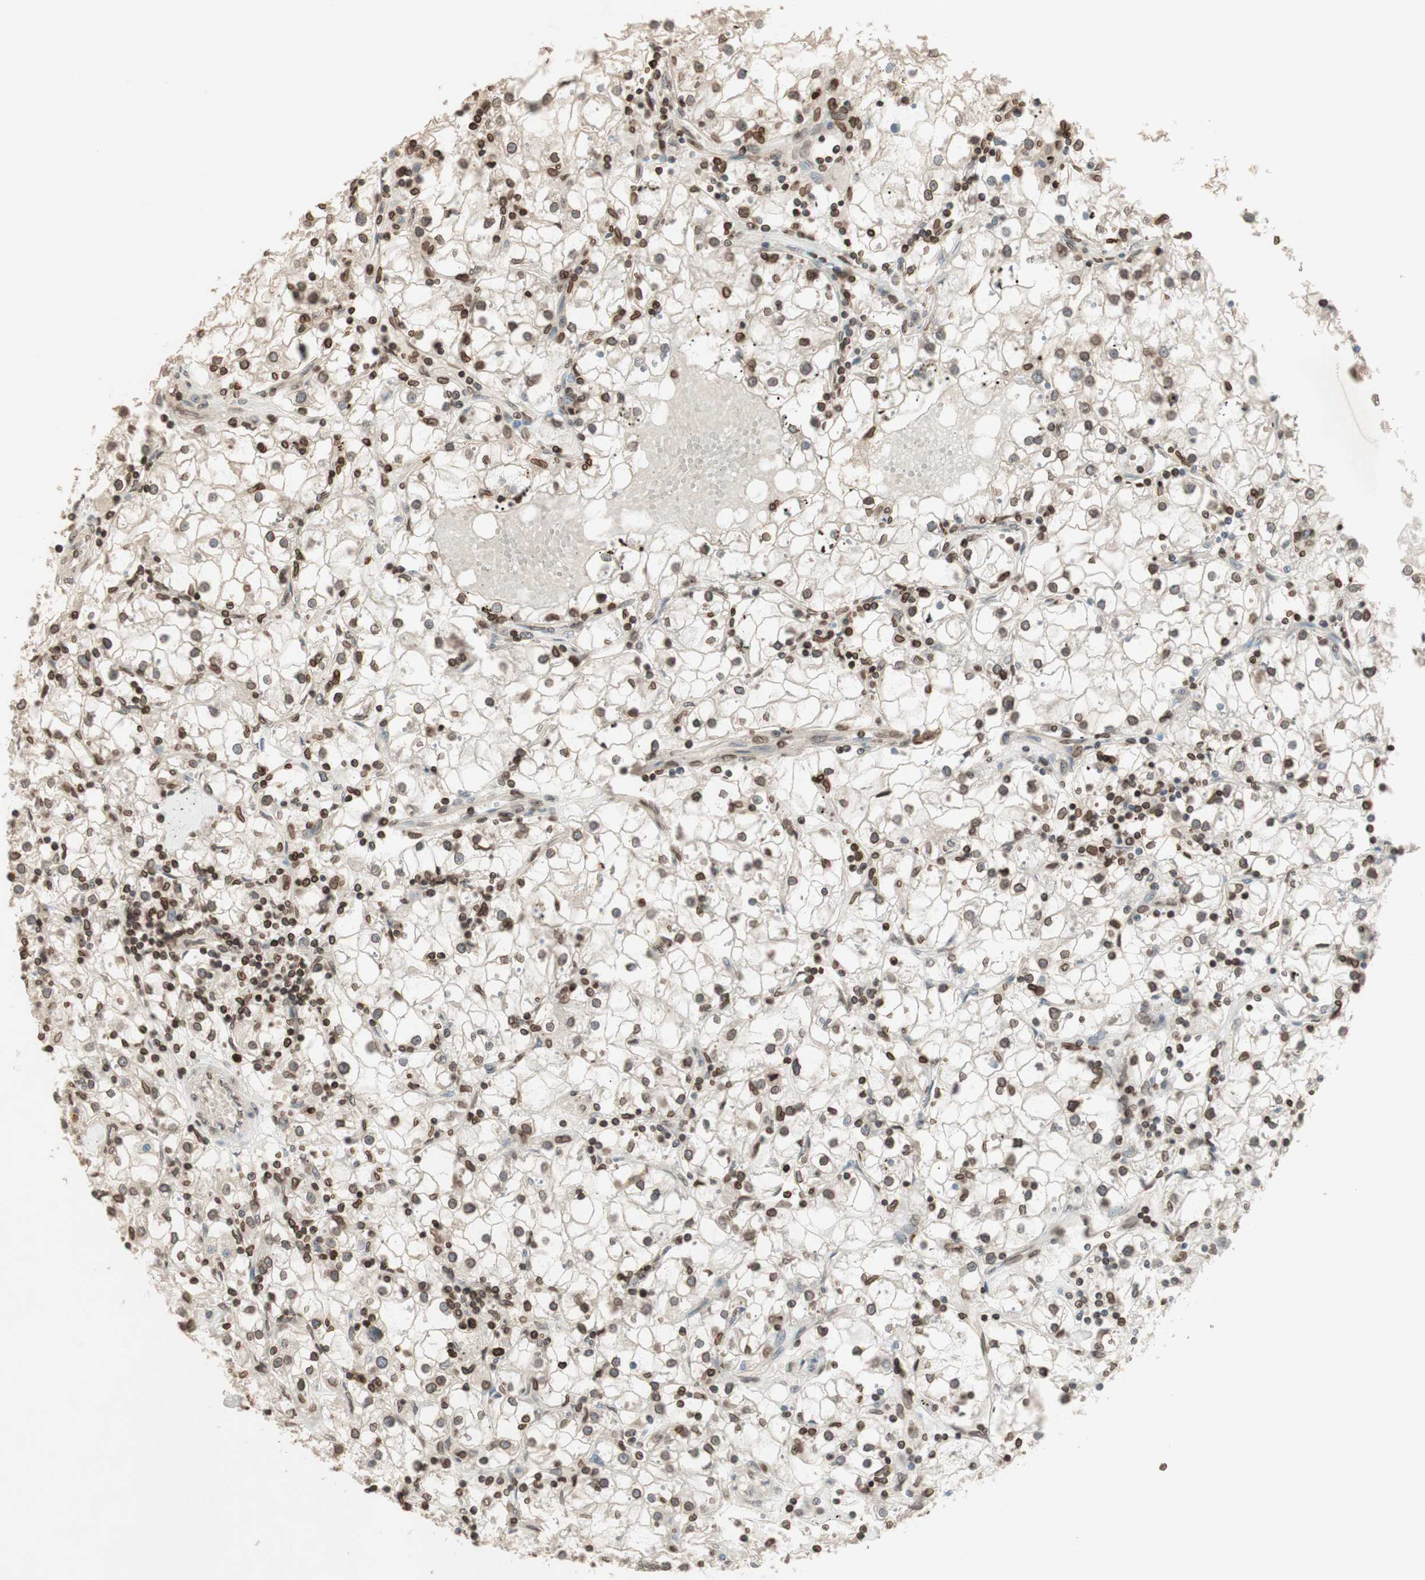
{"staining": {"intensity": "moderate", "quantity": ">75%", "location": "nuclear"}, "tissue": "renal cancer", "cell_type": "Tumor cells", "image_type": "cancer", "snomed": [{"axis": "morphology", "description": "Adenocarcinoma, NOS"}, {"axis": "topography", "description": "Kidney"}], "caption": "The histopathology image reveals a brown stain indicating the presence of a protein in the nuclear of tumor cells in renal adenocarcinoma.", "gene": "TMPO", "patient": {"sex": "male", "age": 56}}